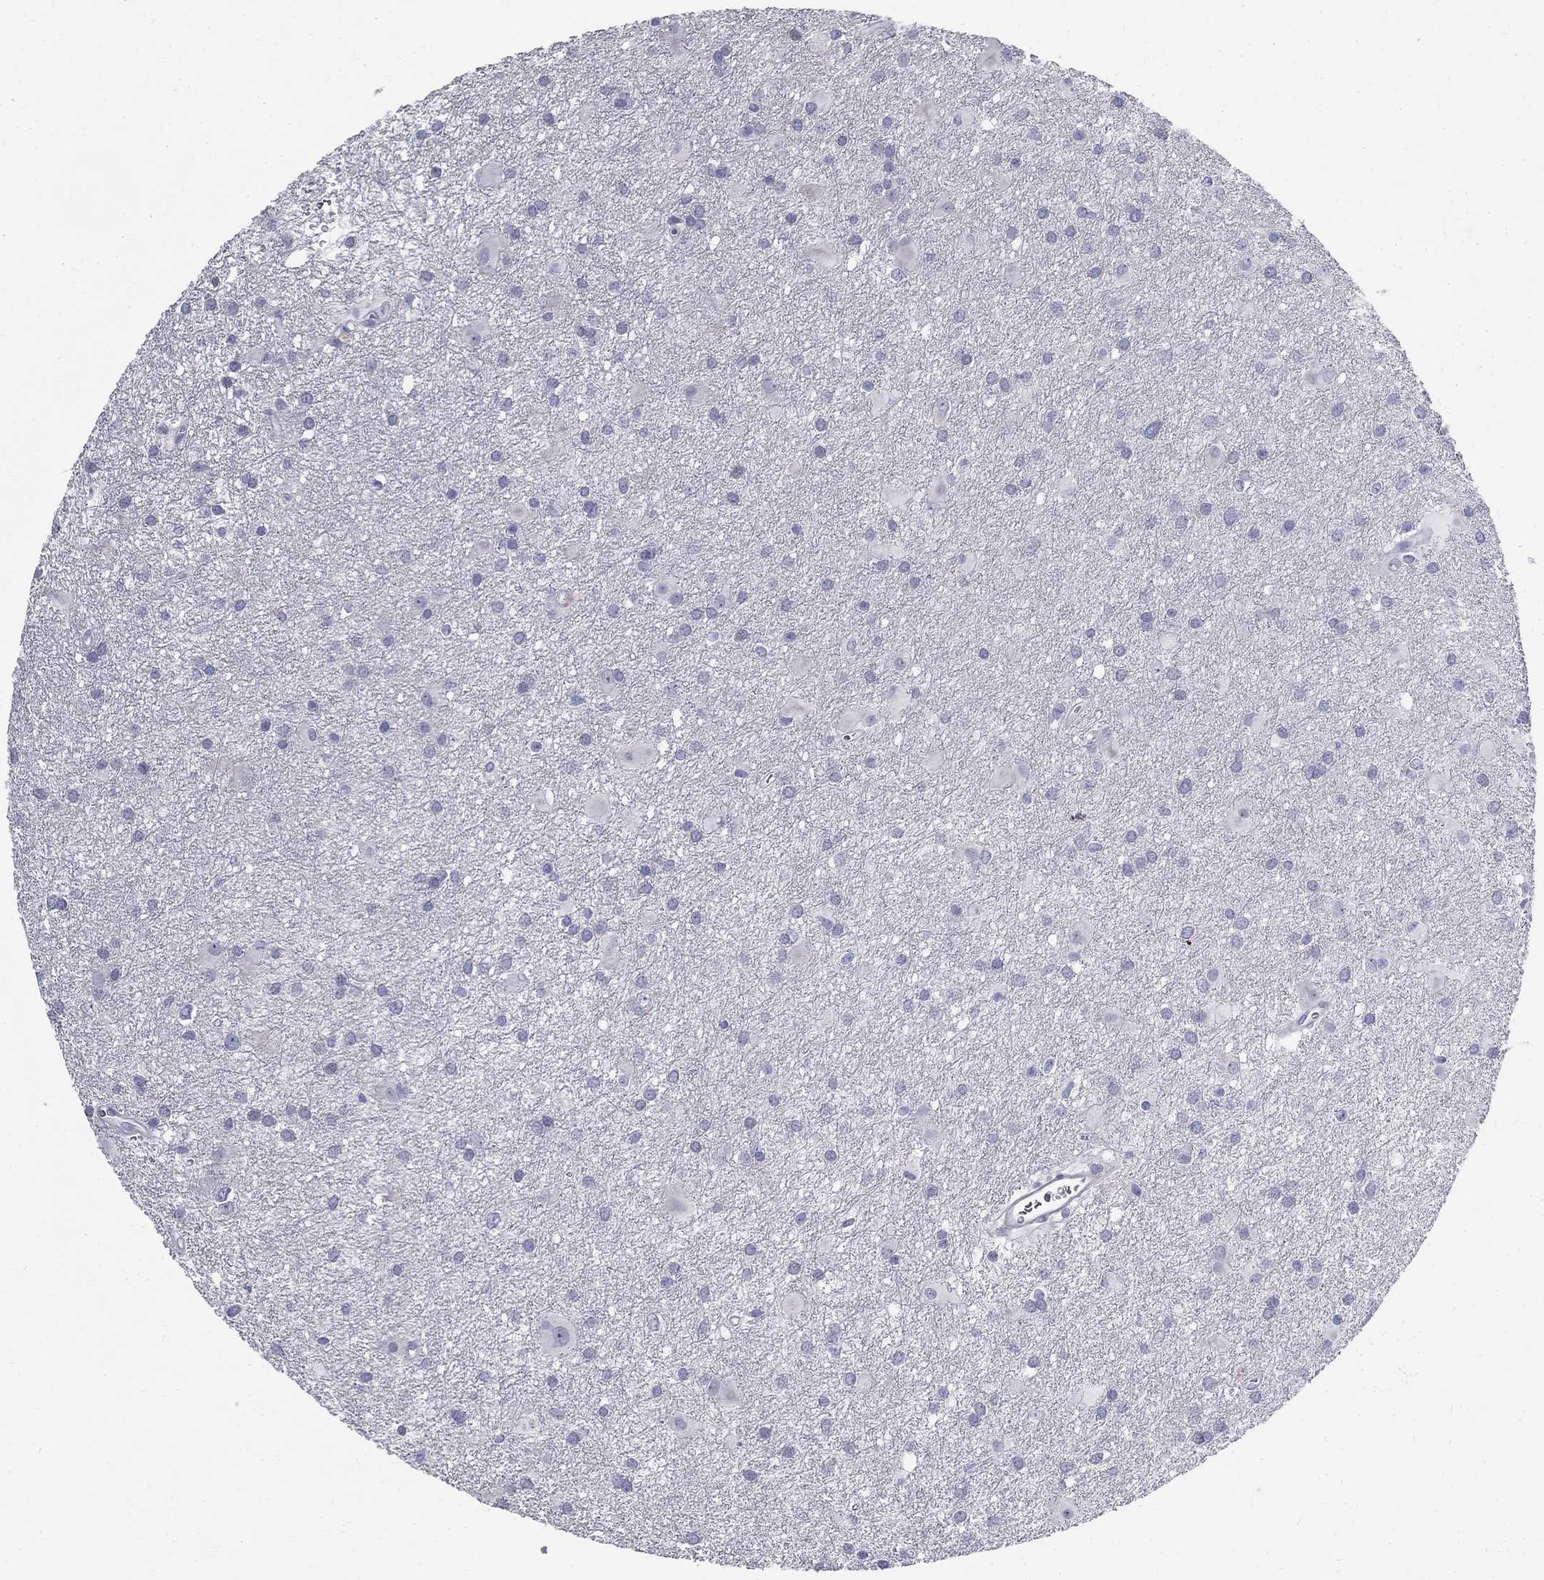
{"staining": {"intensity": "negative", "quantity": "none", "location": "none"}, "tissue": "glioma", "cell_type": "Tumor cells", "image_type": "cancer", "snomed": [{"axis": "morphology", "description": "Glioma, malignant, Low grade"}, {"axis": "topography", "description": "Brain"}], "caption": "This is an immunohistochemistry (IHC) micrograph of glioma. There is no expression in tumor cells.", "gene": "TGM4", "patient": {"sex": "male", "age": 58}}